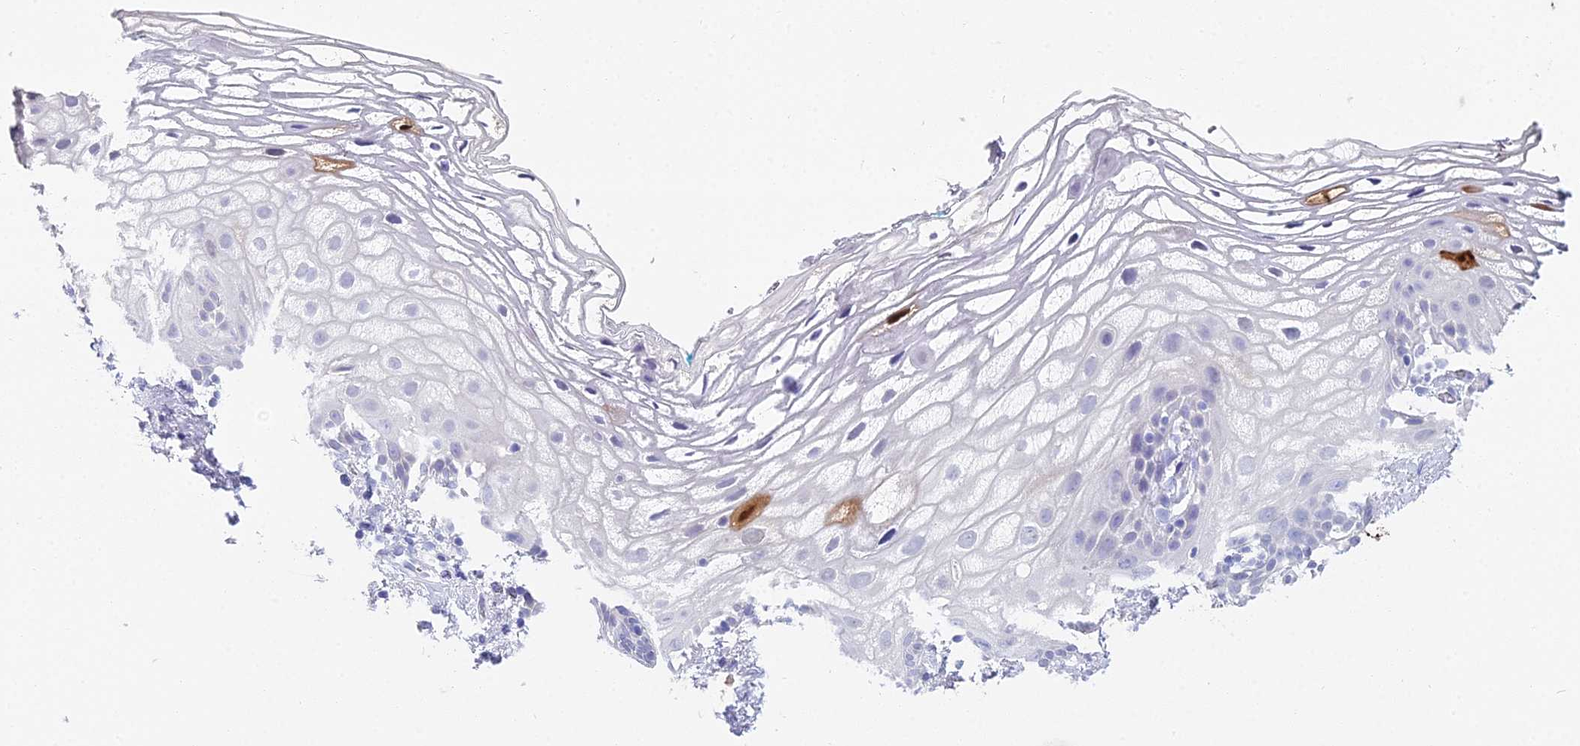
{"staining": {"intensity": "strong", "quantity": "<25%", "location": "cytoplasmic/membranous,nuclear"}, "tissue": "vagina", "cell_type": "Squamous epithelial cells", "image_type": "normal", "snomed": [{"axis": "morphology", "description": "Normal tissue, NOS"}, {"axis": "morphology", "description": "Adenocarcinoma, NOS"}, {"axis": "topography", "description": "Rectum"}, {"axis": "topography", "description": "Vagina"}], "caption": "About <25% of squamous epithelial cells in benign vagina show strong cytoplasmic/membranous,nuclear protein positivity as visualized by brown immunohistochemical staining.", "gene": "S100A7", "patient": {"sex": "female", "age": 71}}